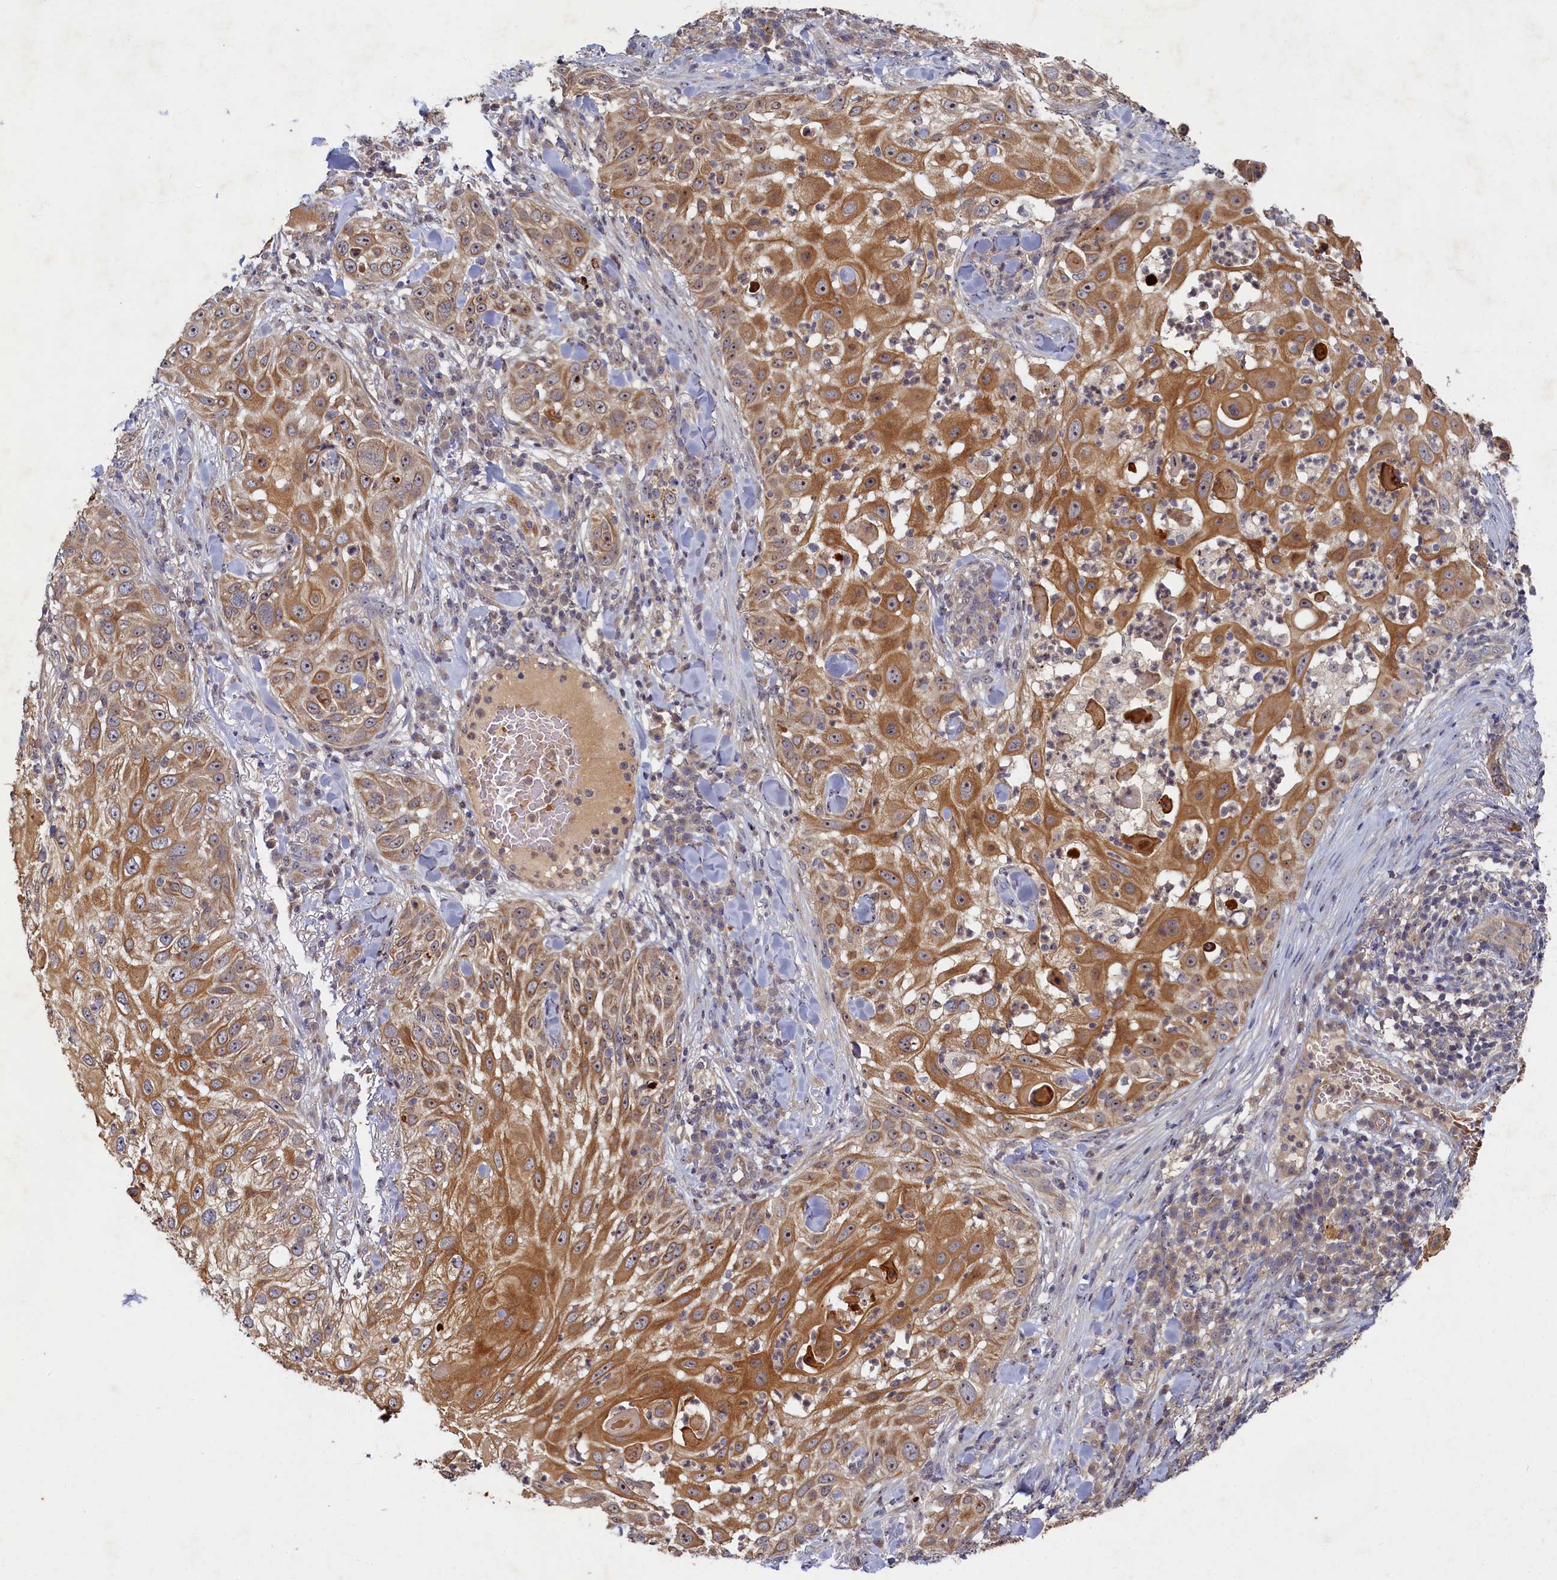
{"staining": {"intensity": "moderate", "quantity": ">75%", "location": "cytoplasmic/membranous"}, "tissue": "skin cancer", "cell_type": "Tumor cells", "image_type": "cancer", "snomed": [{"axis": "morphology", "description": "Squamous cell carcinoma, NOS"}, {"axis": "topography", "description": "Skin"}], "caption": "Skin cancer (squamous cell carcinoma) stained with IHC displays moderate cytoplasmic/membranous expression in approximately >75% of tumor cells.", "gene": "CEP20", "patient": {"sex": "female", "age": 44}}